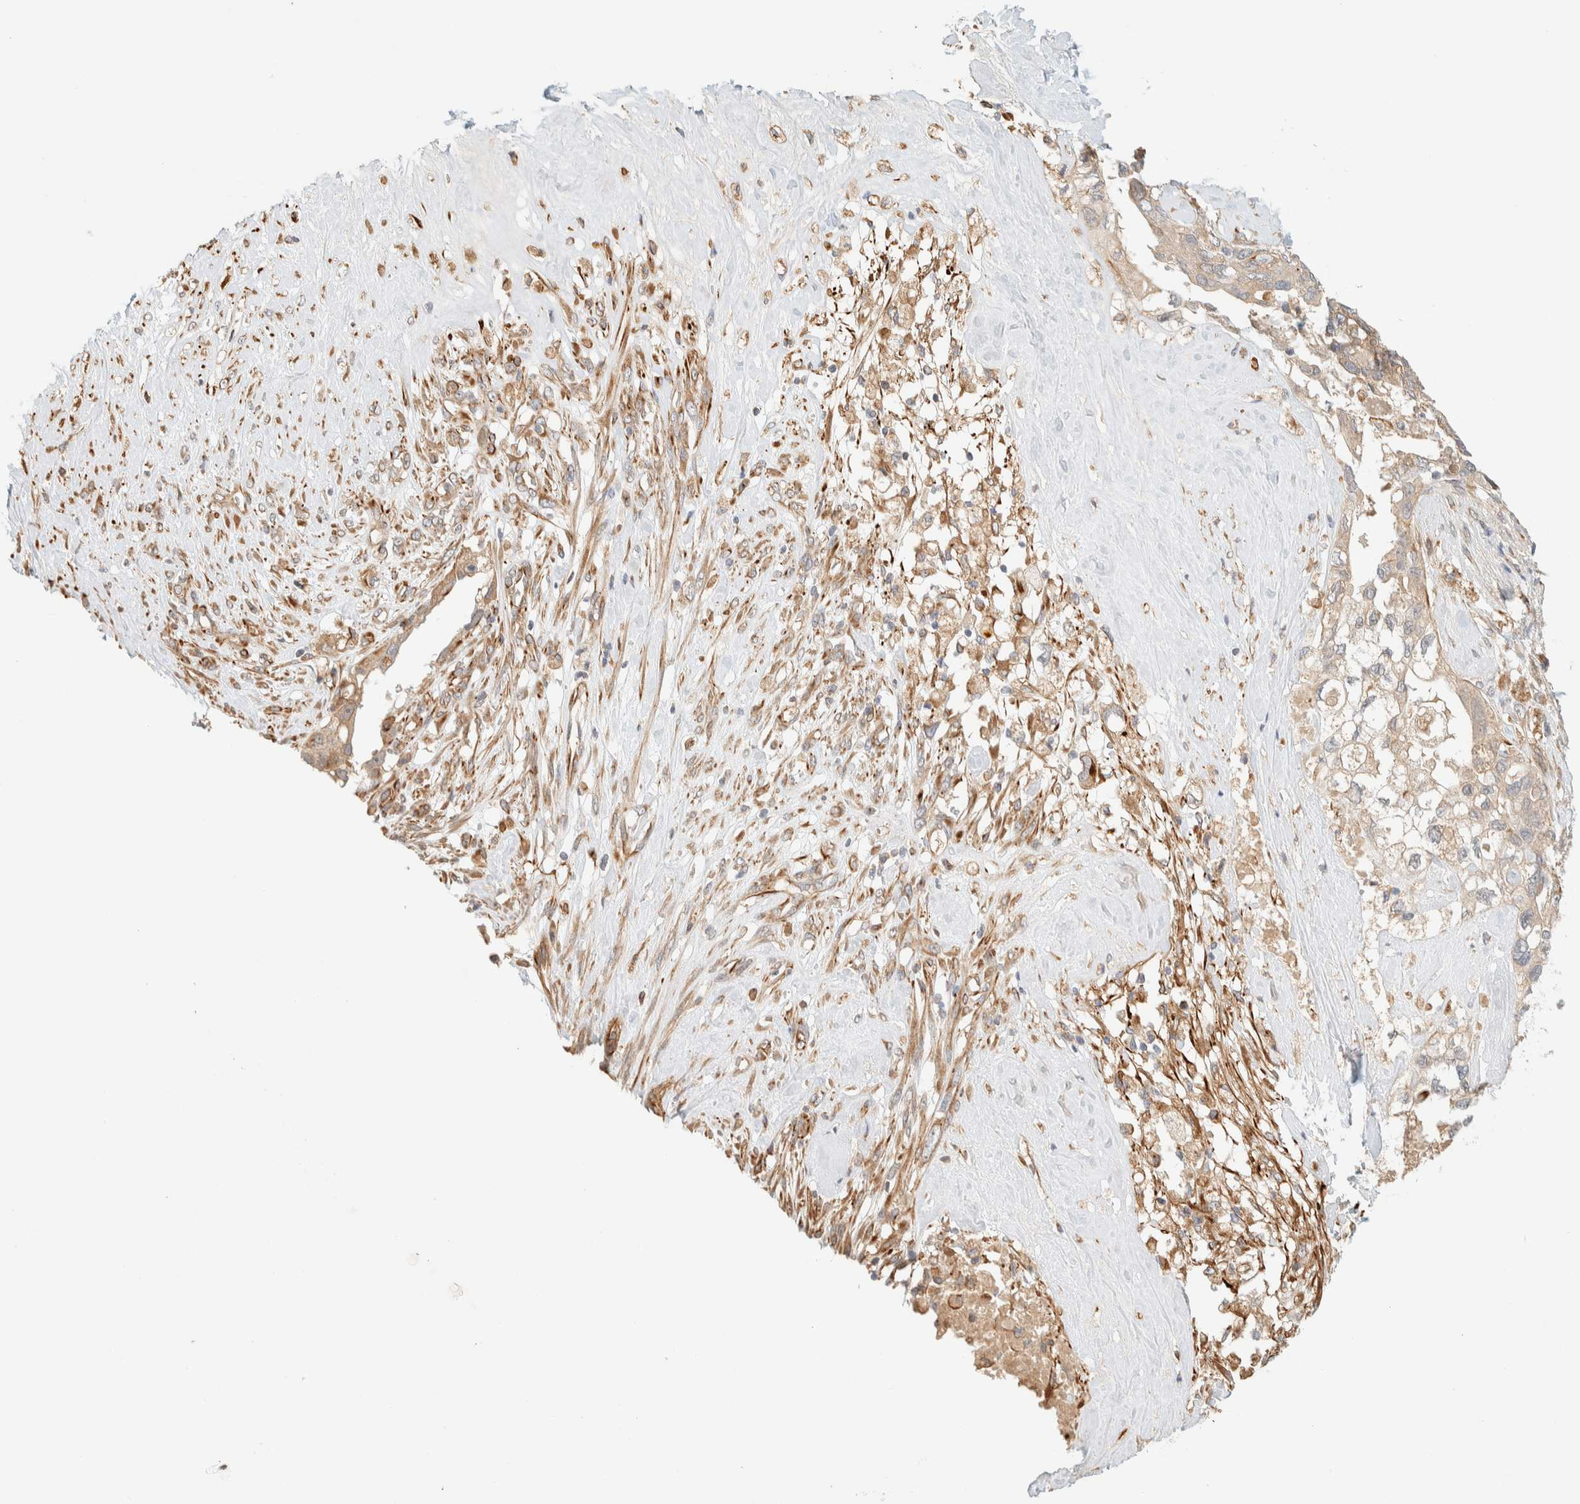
{"staining": {"intensity": "moderate", "quantity": ">75%", "location": "cytoplasmic/membranous"}, "tissue": "pancreatic cancer", "cell_type": "Tumor cells", "image_type": "cancer", "snomed": [{"axis": "morphology", "description": "Adenocarcinoma, NOS"}, {"axis": "topography", "description": "Pancreas"}], "caption": "Pancreatic cancer was stained to show a protein in brown. There is medium levels of moderate cytoplasmic/membranous staining in about >75% of tumor cells.", "gene": "FAT1", "patient": {"sex": "female", "age": 56}}